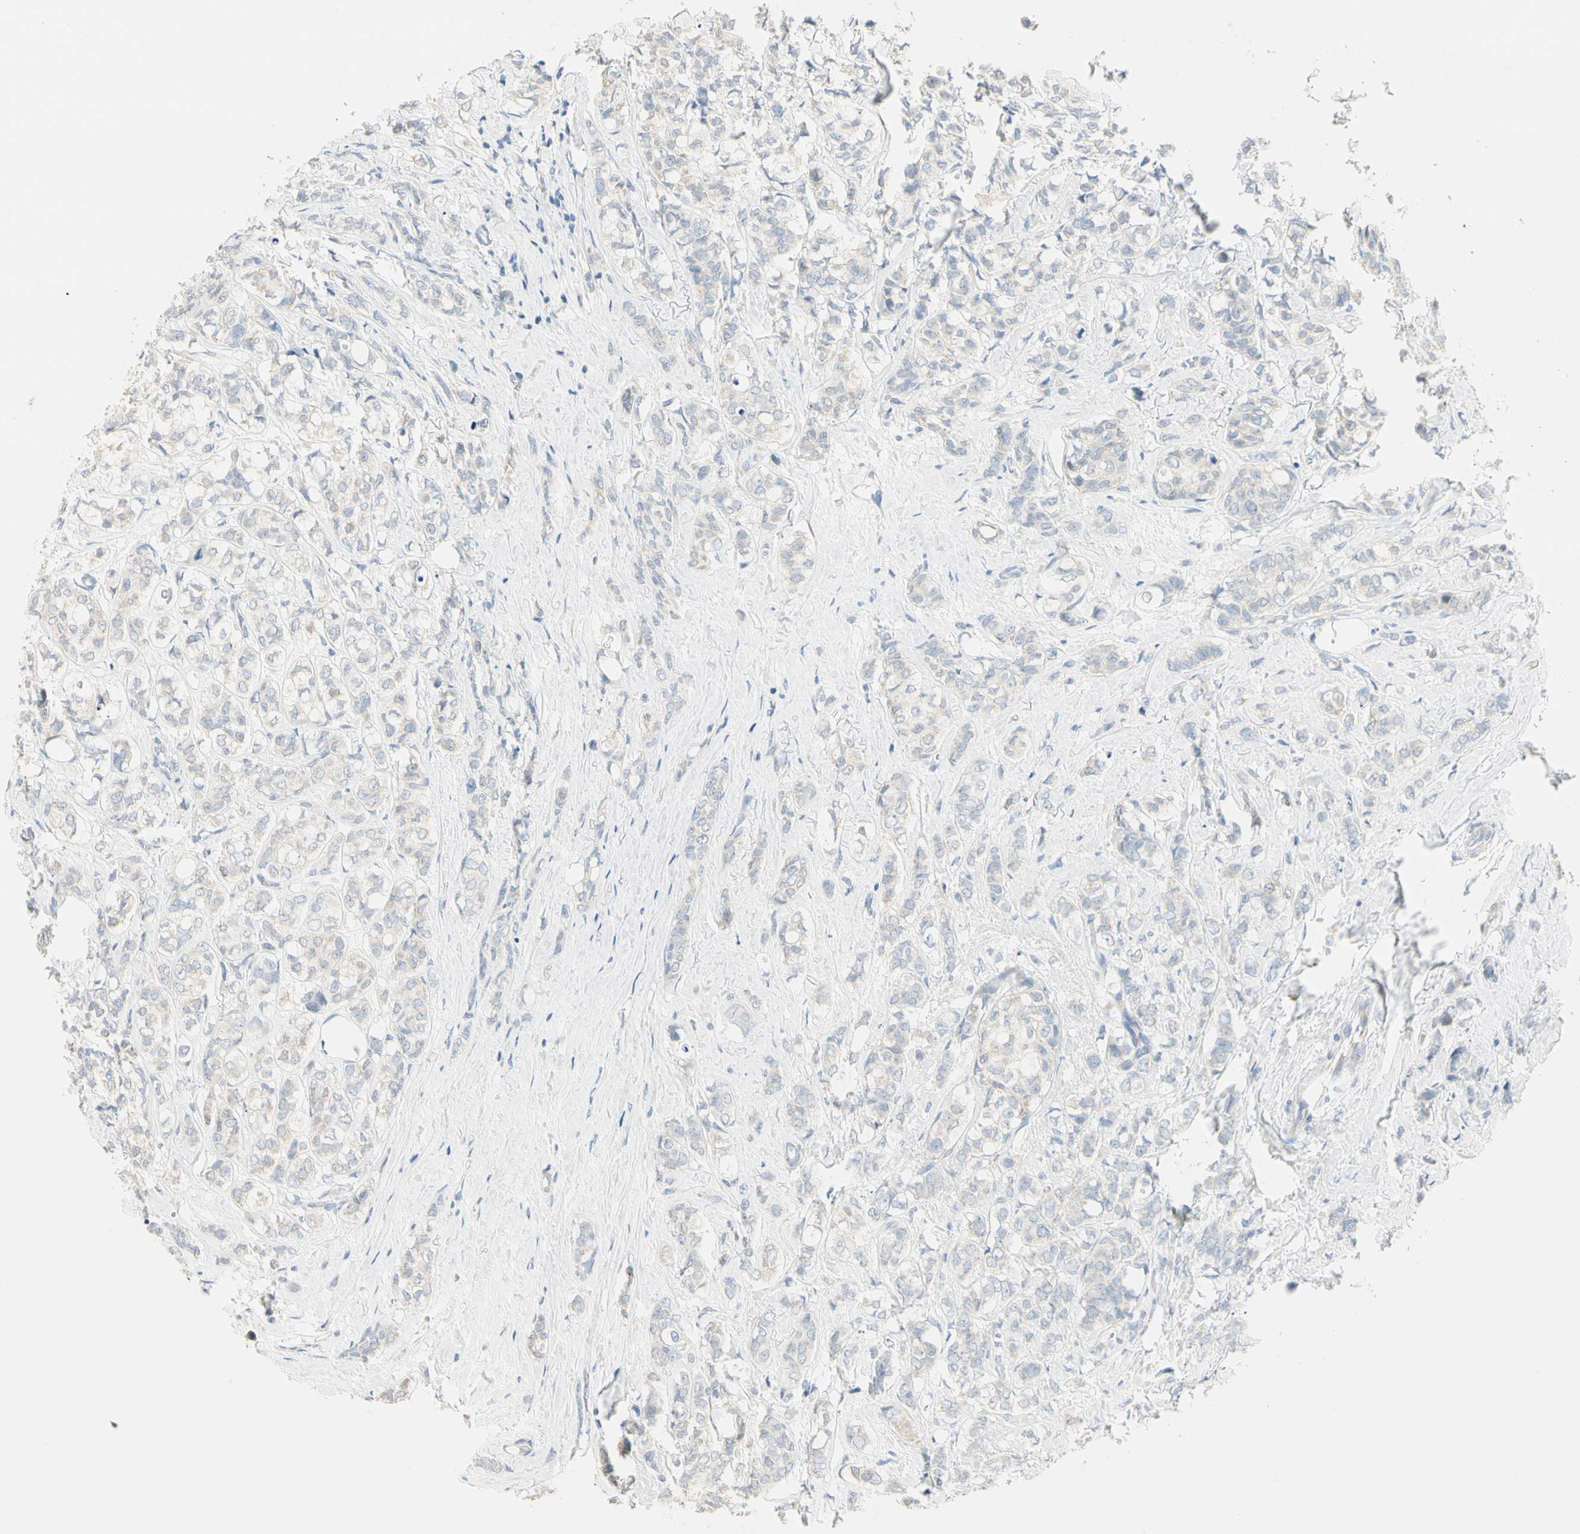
{"staining": {"intensity": "negative", "quantity": "none", "location": "none"}, "tissue": "breast cancer", "cell_type": "Tumor cells", "image_type": "cancer", "snomed": [{"axis": "morphology", "description": "Lobular carcinoma"}, {"axis": "topography", "description": "Breast"}], "caption": "DAB (3,3'-diaminobenzidine) immunohistochemical staining of breast lobular carcinoma exhibits no significant positivity in tumor cells.", "gene": "GPR153", "patient": {"sex": "female", "age": 60}}